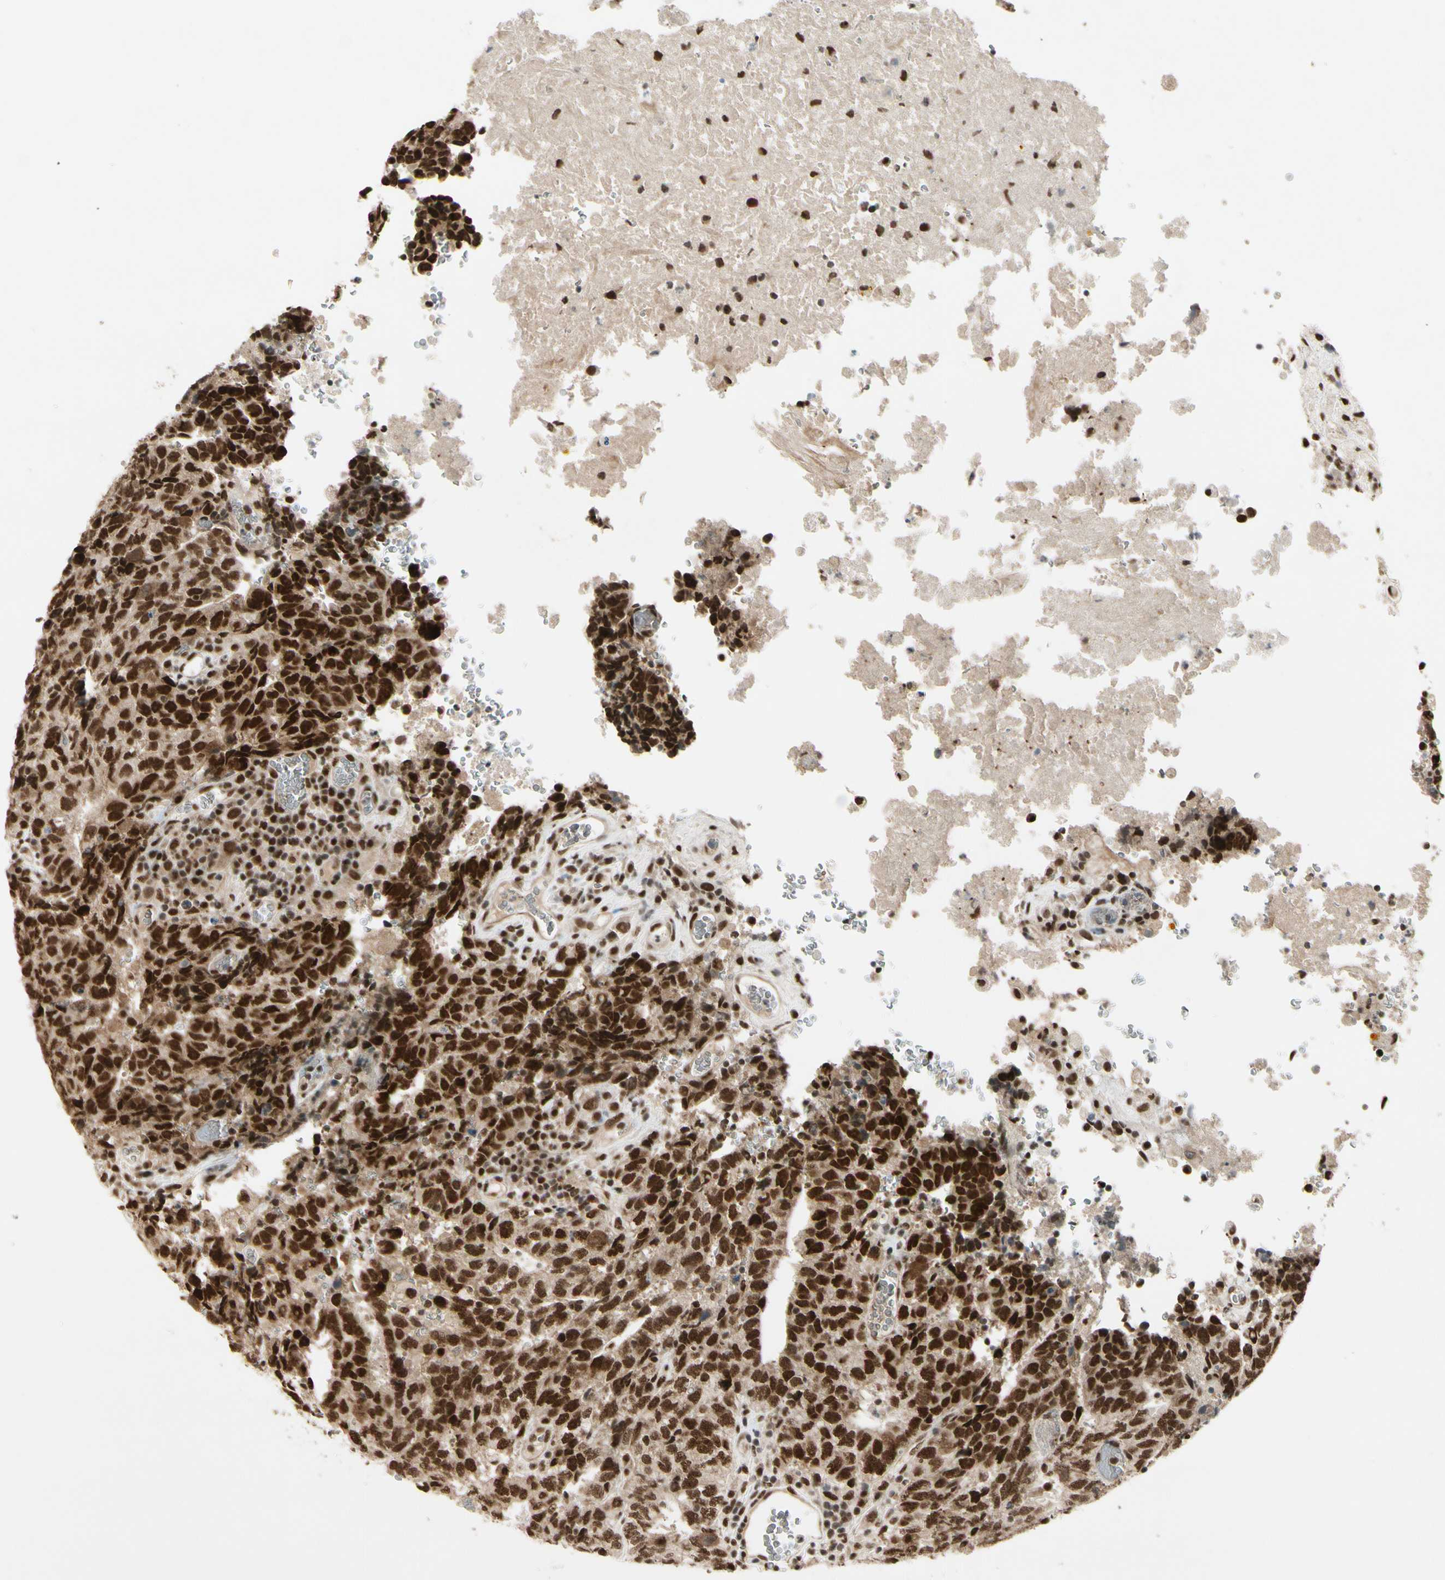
{"staining": {"intensity": "strong", "quantity": ">75%", "location": "nuclear"}, "tissue": "testis cancer", "cell_type": "Tumor cells", "image_type": "cancer", "snomed": [{"axis": "morphology", "description": "Necrosis, NOS"}, {"axis": "morphology", "description": "Carcinoma, Embryonal, NOS"}, {"axis": "topography", "description": "Testis"}], "caption": "The immunohistochemical stain highlights strong nuclear expression in tumor cells of embryonal carcinoma (testis) tissue.", "gene": "CHAMP1", "patient": {"sex": "male", "age": 19}}